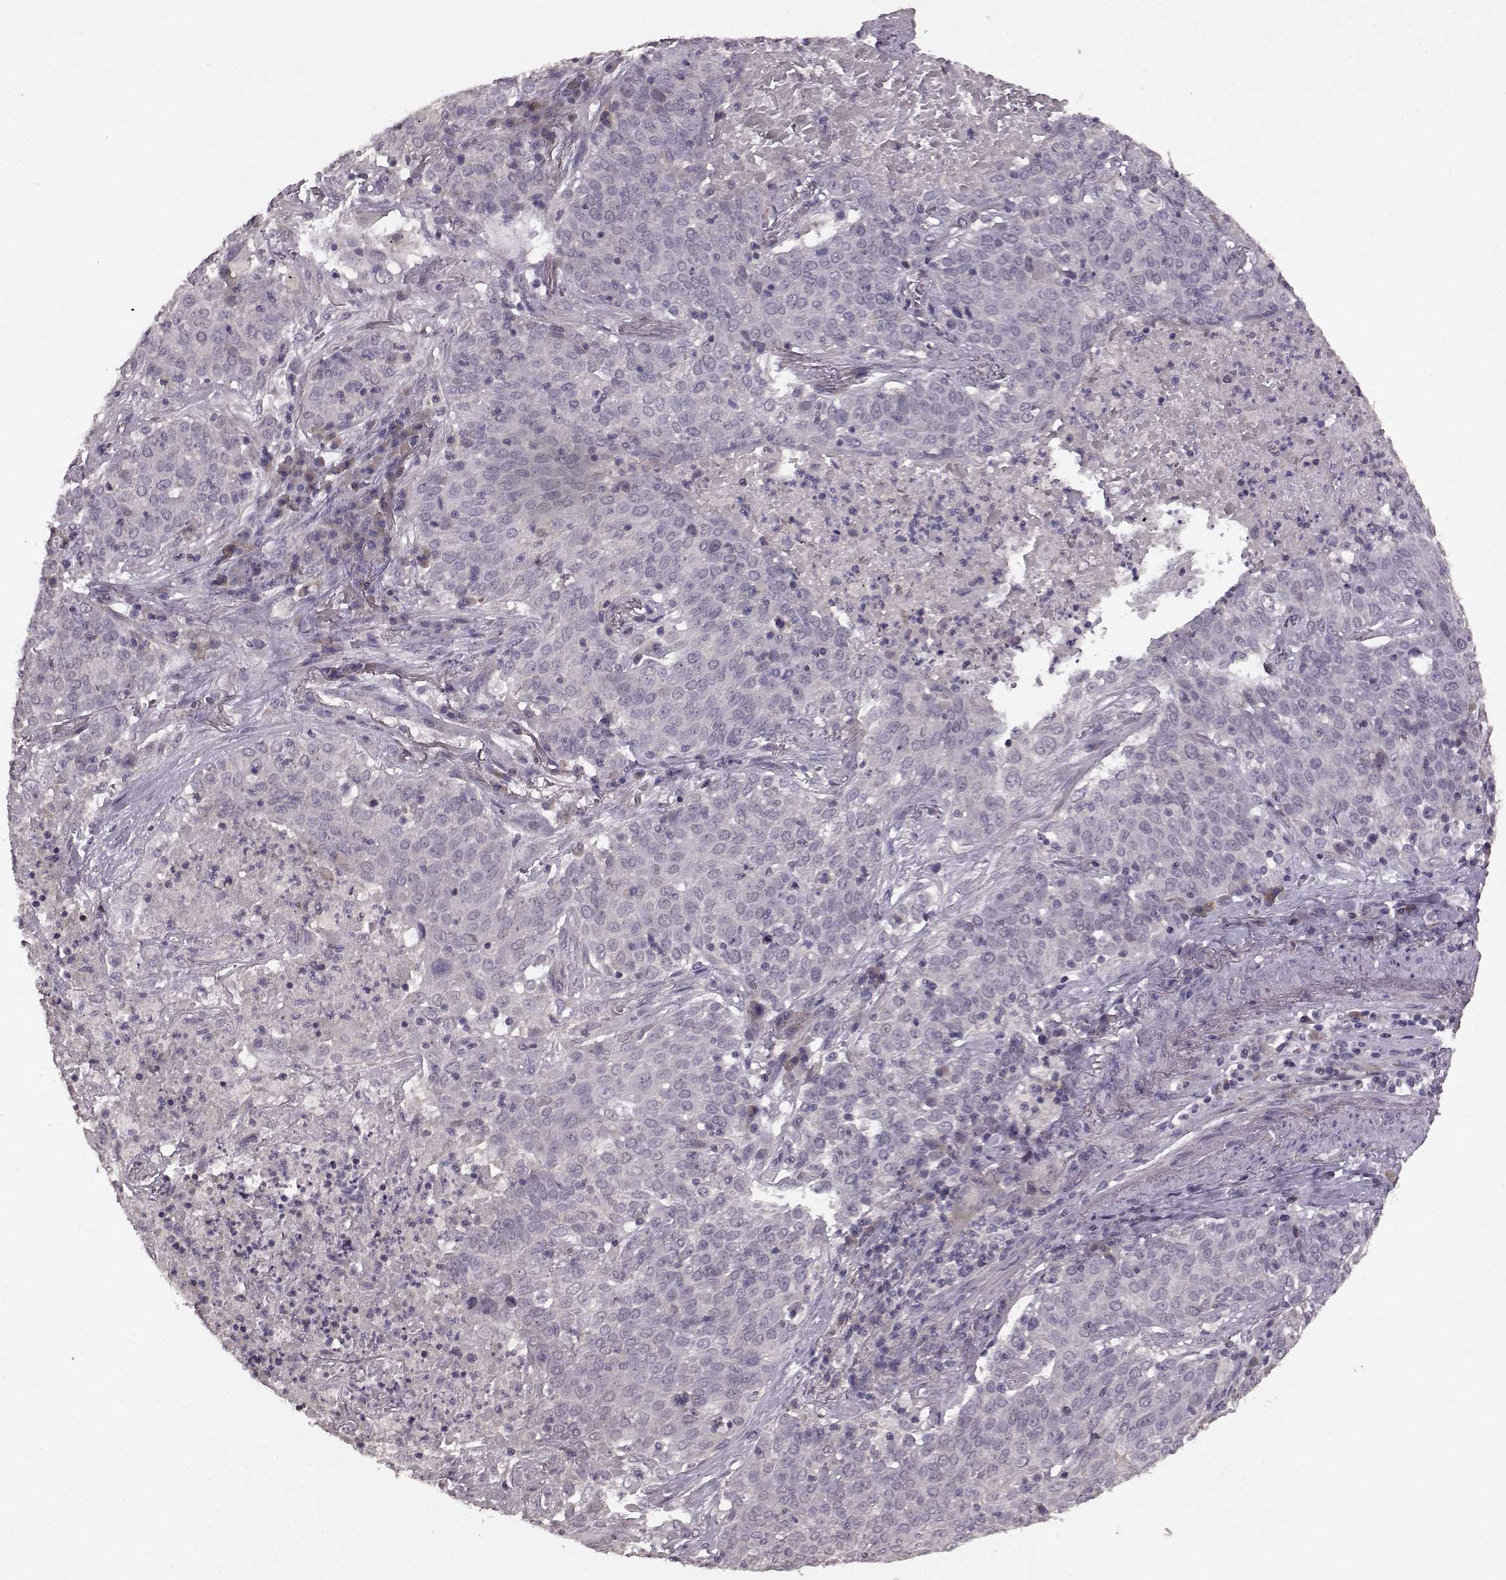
{"staining": {"intensity": "negative", "quantity": "none", "location": "none"}, "tissue": "lung cancer", "cell_type": "Tumor cells", "image_type": "cancer", "snomed": [{"axis": "morphology", "description": "Squamous cell carcinoma, NOS"}, {"axis": "topography", "description": "Lung"}], "caption": "Tumor cells show no significant protein expression in lung cancer.", "gene": "SLC52A3", "patient": {"sex": "male", "age": 82}}